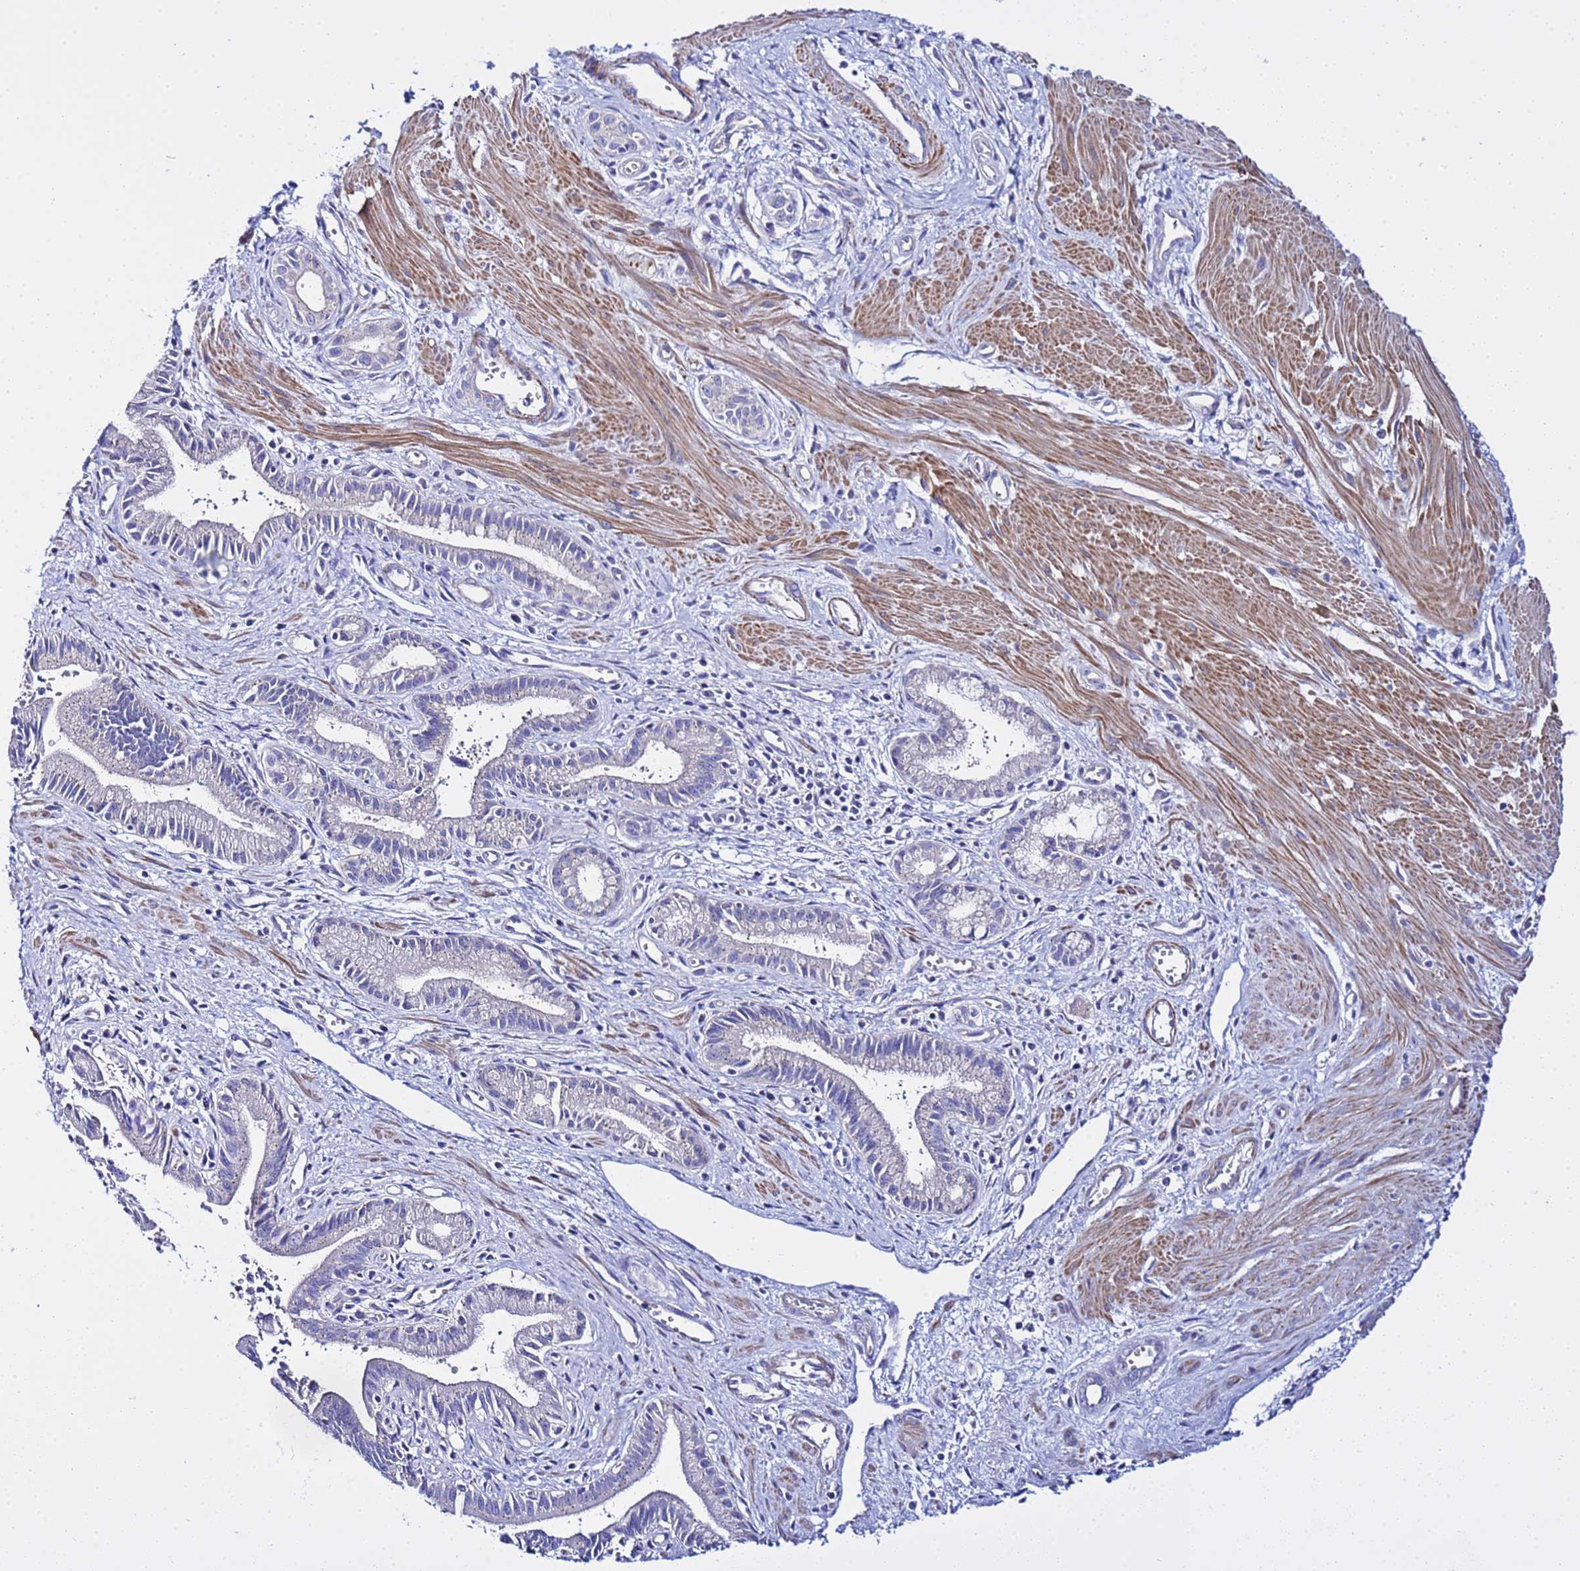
{"staining": {"intensity": "negative", "quantity": "none", "location": "none"}, "tissue": "pancreatic cancer", "cell_type": "Tumor cells", "image_type": "cancer", "snomed": [{"axis": "morphology", "description": "Adenocarcinoma, NOS"}, {"axis": "topography", "description": "Pancreas"}], "caption": "Pancreatic cancer (adenocarcinoma) stained for a protein using IHC shows no expression tumor cells.", "gene": "USP18", "patient": {"sex": "male", "age": 78}}